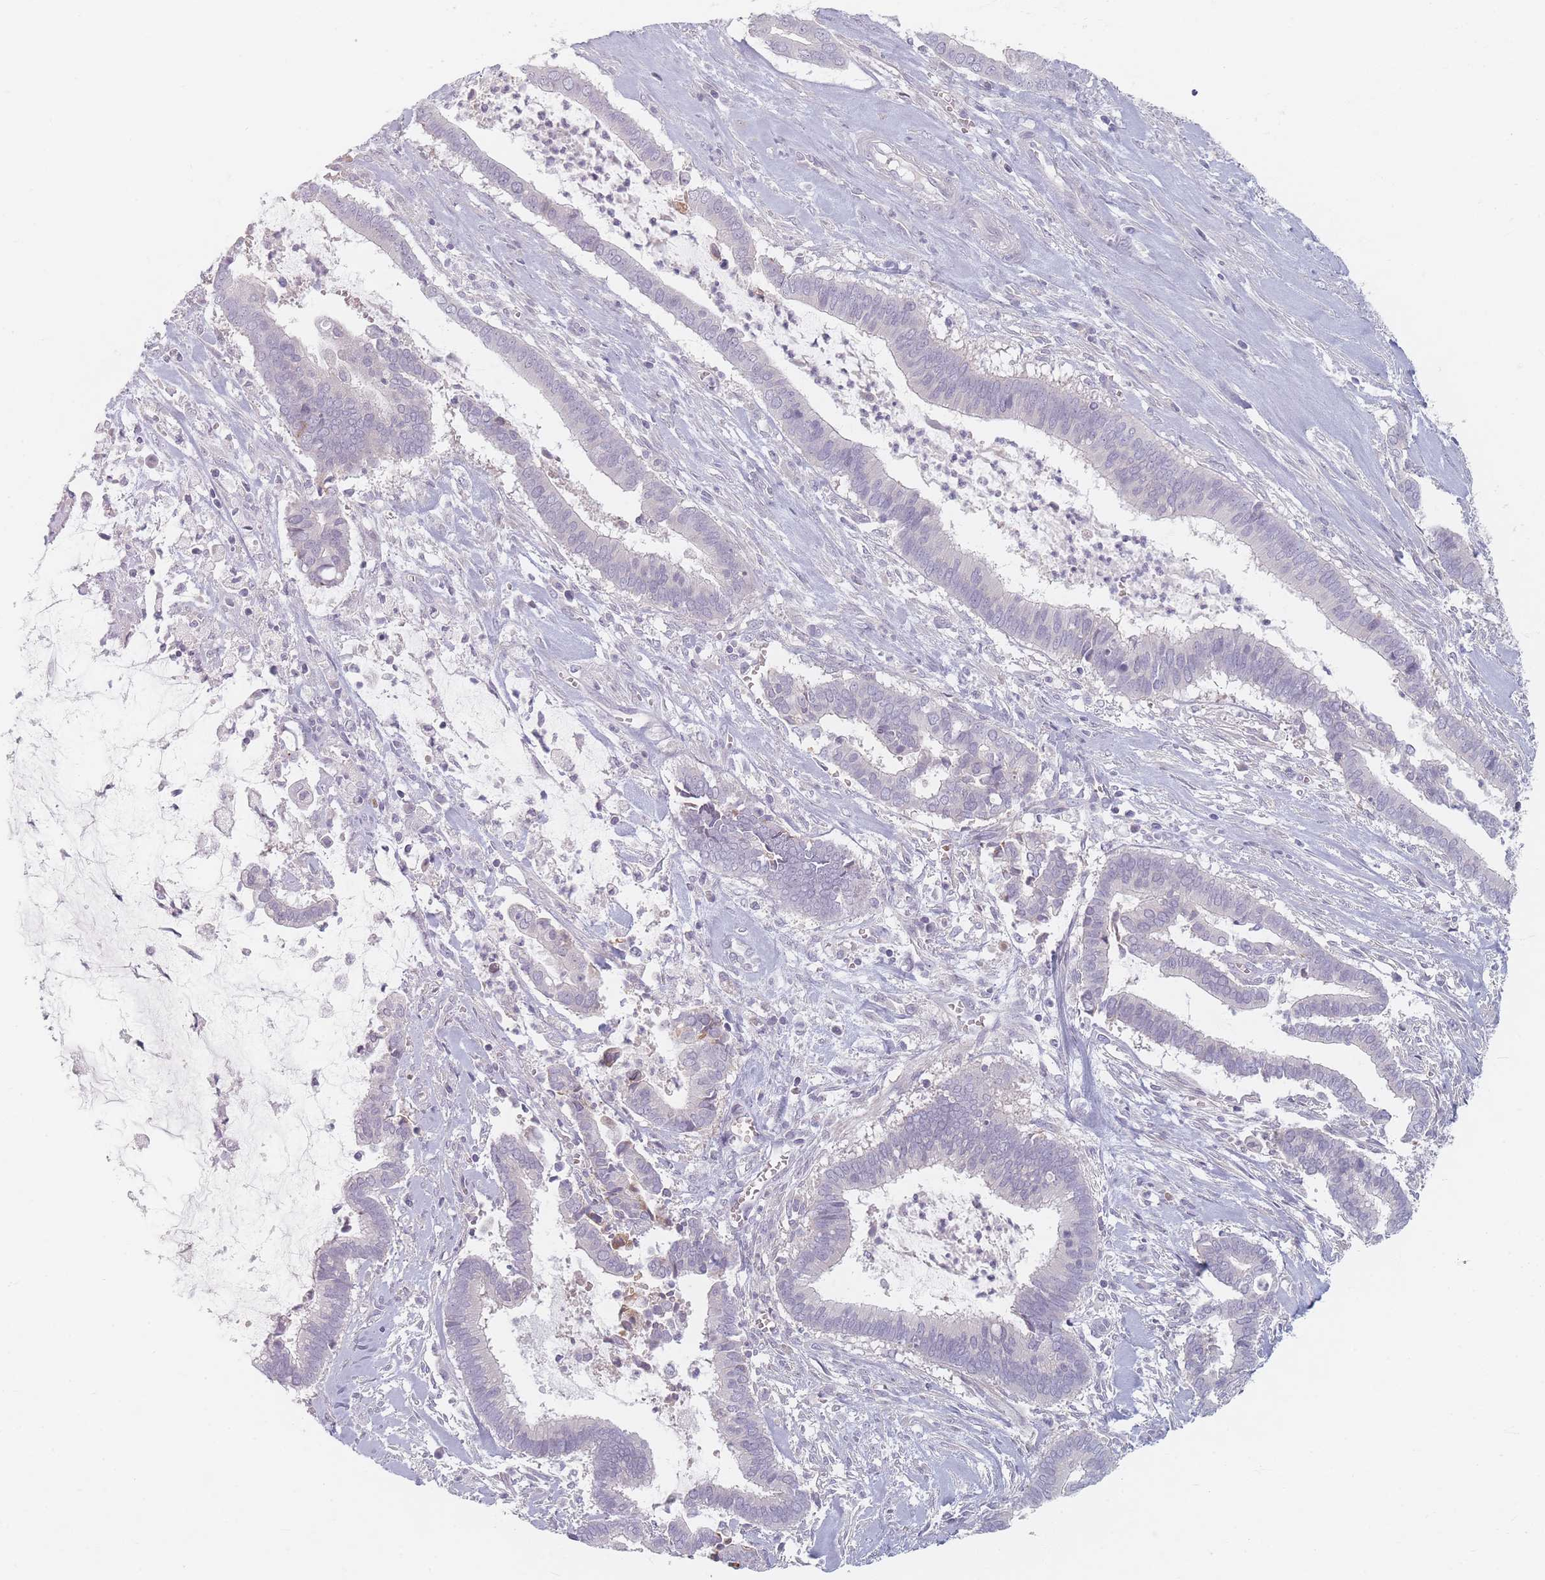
{"staining": {"intensity": "negative", "quantity": "none", "location": "none"}, "tissue": "cervical cancer", "cell_type": "Tumor cells", "image_type": "cancer", "snomed": [{"axis": "morphology", "description": "Adenocarcinoma, NOS"}, {"axis": "topography", "description": "Cervix"}], "caption": "This is a photomicrograph of IHC staining of cervical adenocarcinoma, which shows no positivity in tumor cells.", "gene": "TMOD1", "patient": {"sex": "female", "age": 44}}